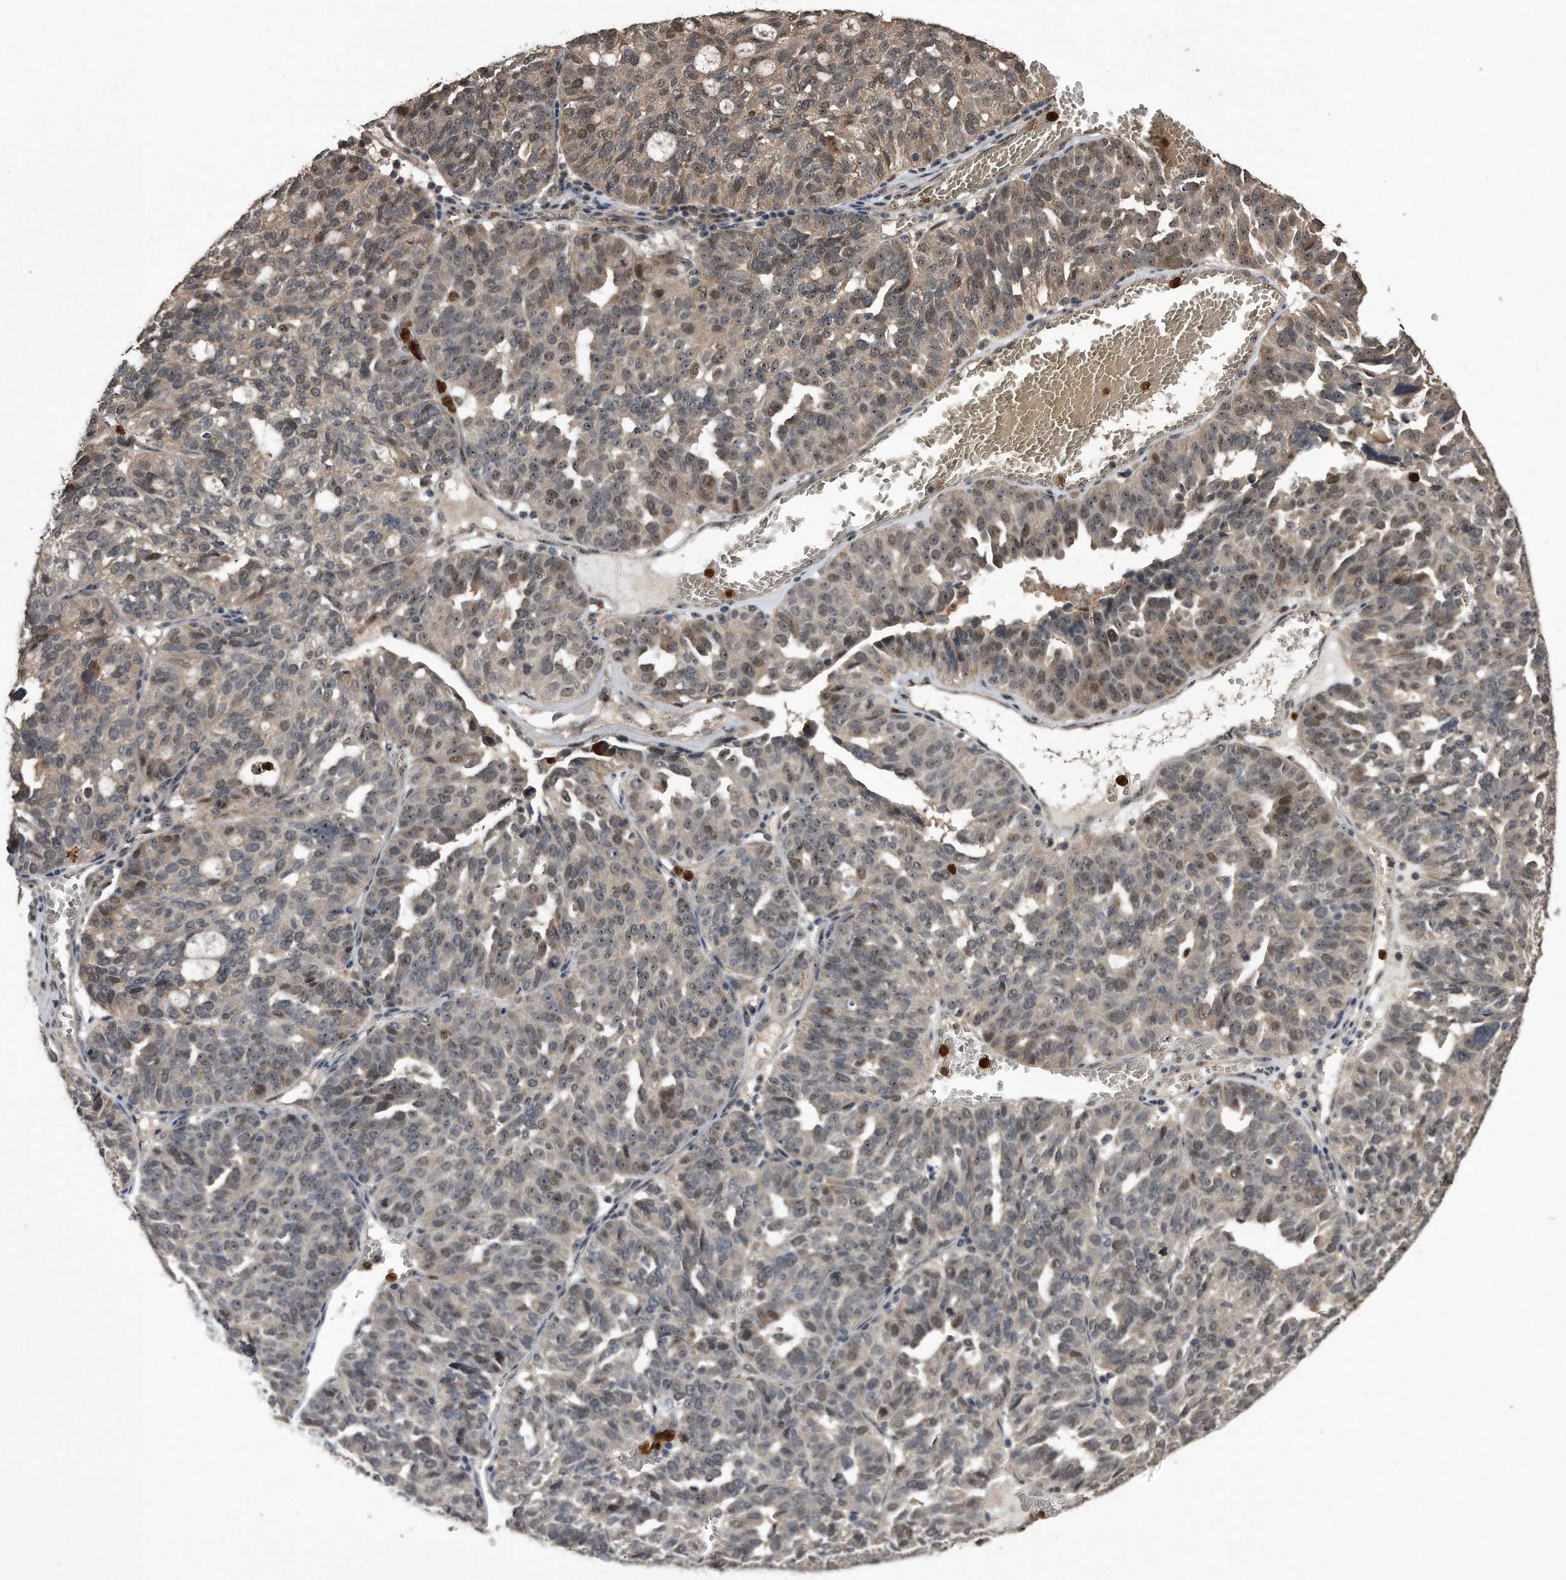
{"staining": {"intensity": "weak", "quantity": "<25%", "location": "cytoplasmic/membranous,nuclear"}, "tissue": "ovarian cancer", "cell_type": "Tumor cells", "image_type": "cancer", "snomed": [{"axis": "morphology", "description": "Cystadenocarcinoma, serous, NOS"}, {"axis": "topography", "description": "Ovary"}], "caption": "A histopathology image of ovarian serous cystadenocarcinoma stained for a protein shows no brown staining in tumor cells. (Brightfield microscopy of DAB immunohistochemistry (IHC) at high magnification).", "gene": "PELO", "patient": {"sex": "female", "age": 59}}